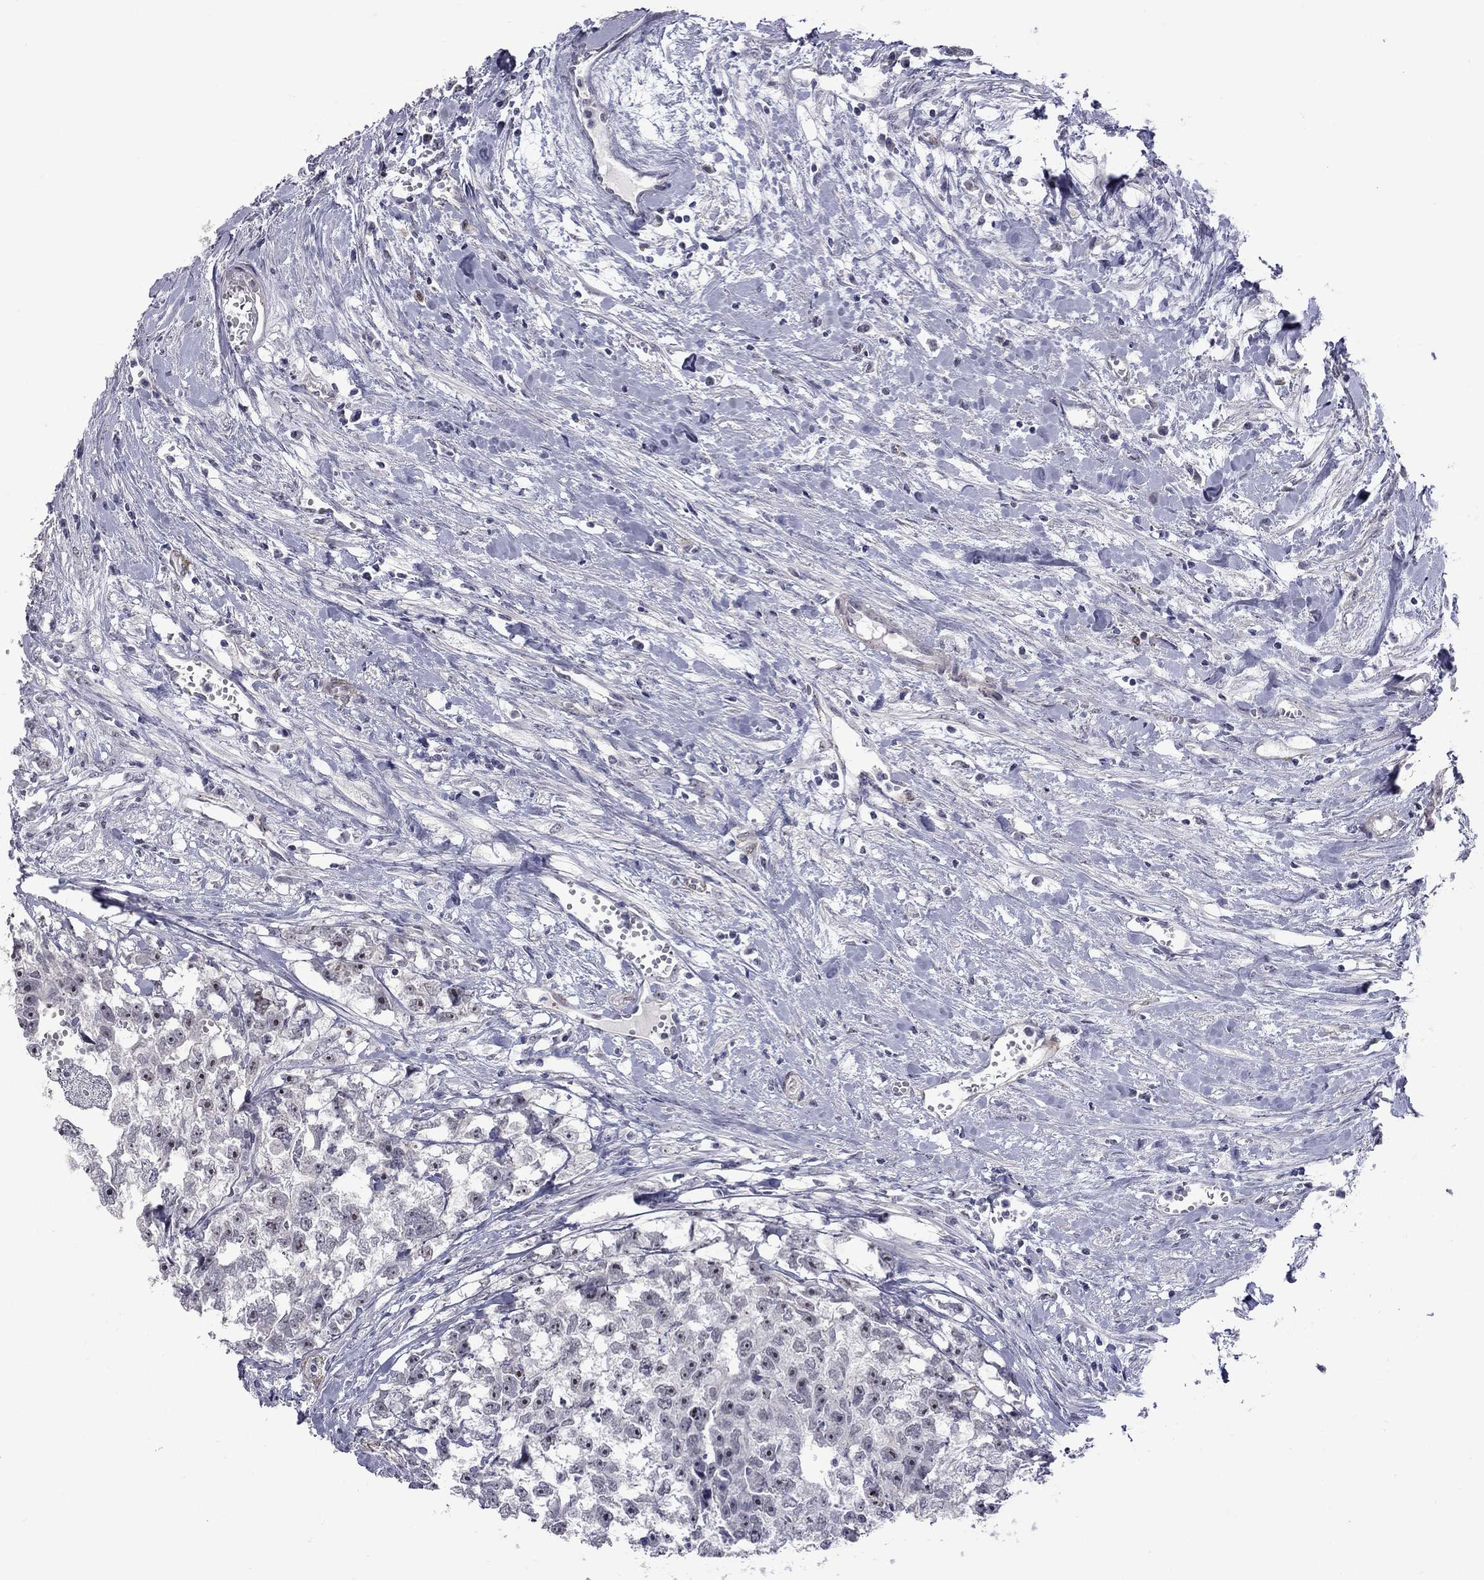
{"staining": {"intensity": "moderate", "quantity": ">75%", "location": "nuclear"}, "tissue": "testis cancer", "cell_type": "Tumor cells", "image_type": "cancer", "snomed": [{"axis": "morphology", "description": "Carcinoma, Embryonal, NOS"}, {"axis": "morphology", "description": "Teratoma, malignant, NOS"}, {"axis": "topography", "description": "Testis"}], "caption": "An immunohistochemistry photomicrograph of neoplastic tissue is shown. Protein staining in brown highlights moderate nuclear positivity in testis cancer (embryonal carcinoma) within tumor cells. (DAB (3,3'-diaminobenzidine) IHC, brown staining for protein, blue staining for nuclei).", "gene": "GSG1L", "patient": {"sex": "male", "age": 44}}